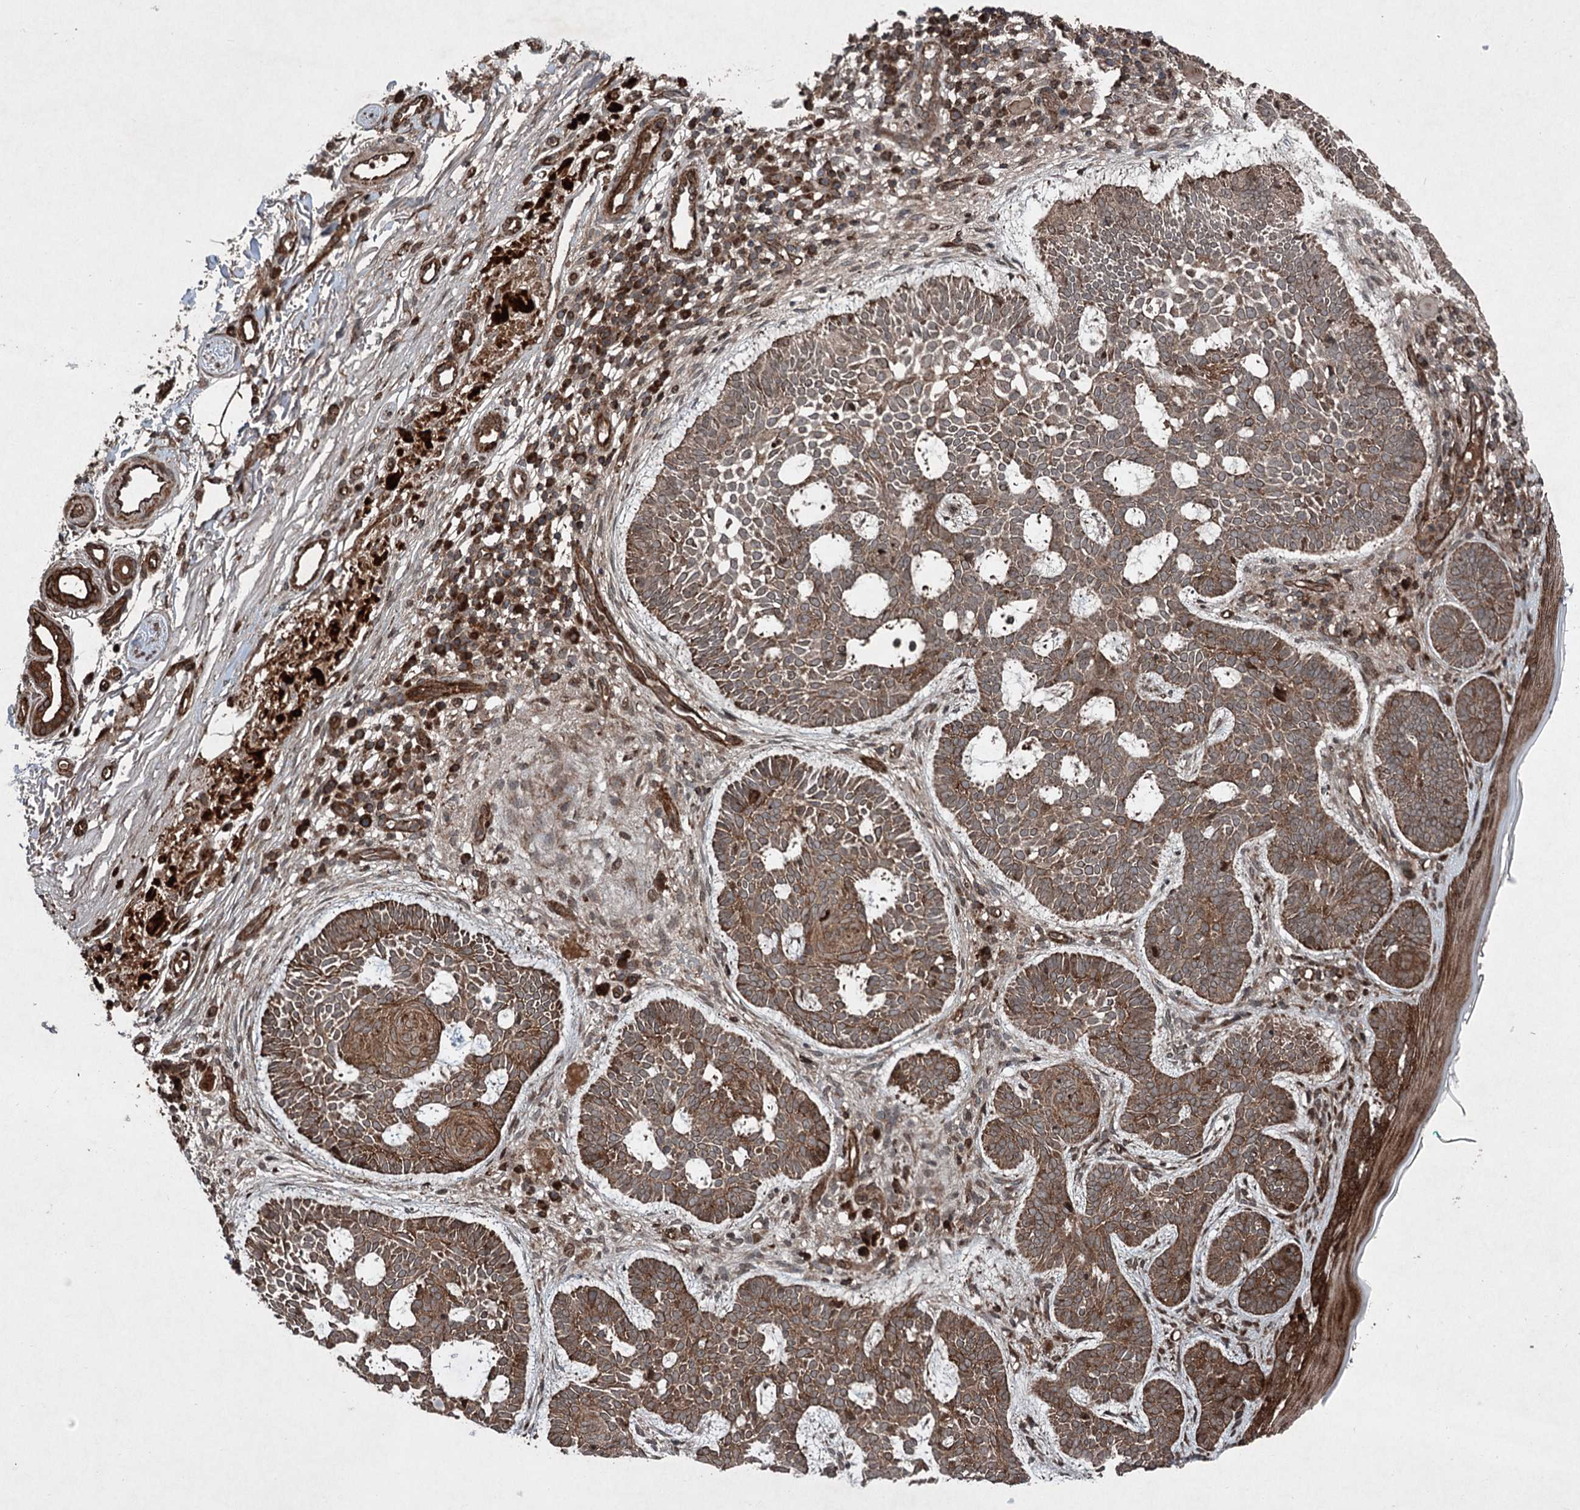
{"staining": {"intensity": "moderate", "quantity": ">75%", "location": "cytoplasmic/membranous"}, "tissue": "skin cancer", "cell_type": "Tumor cells", "image_type": "cancer", "snomed": [{"axis": "morphology", "description": "Basal cell carcinoma"}, {"axis": "topography", "description": "Skin"}], "caption": "Tumor cells reveal medium levels of moderate cytoplasmic/membranous staining in about >75% of cells in human skin basal cell carcinoma.", "gene": "ALAS1", "patient": {"sex": "male", "age": 85}}